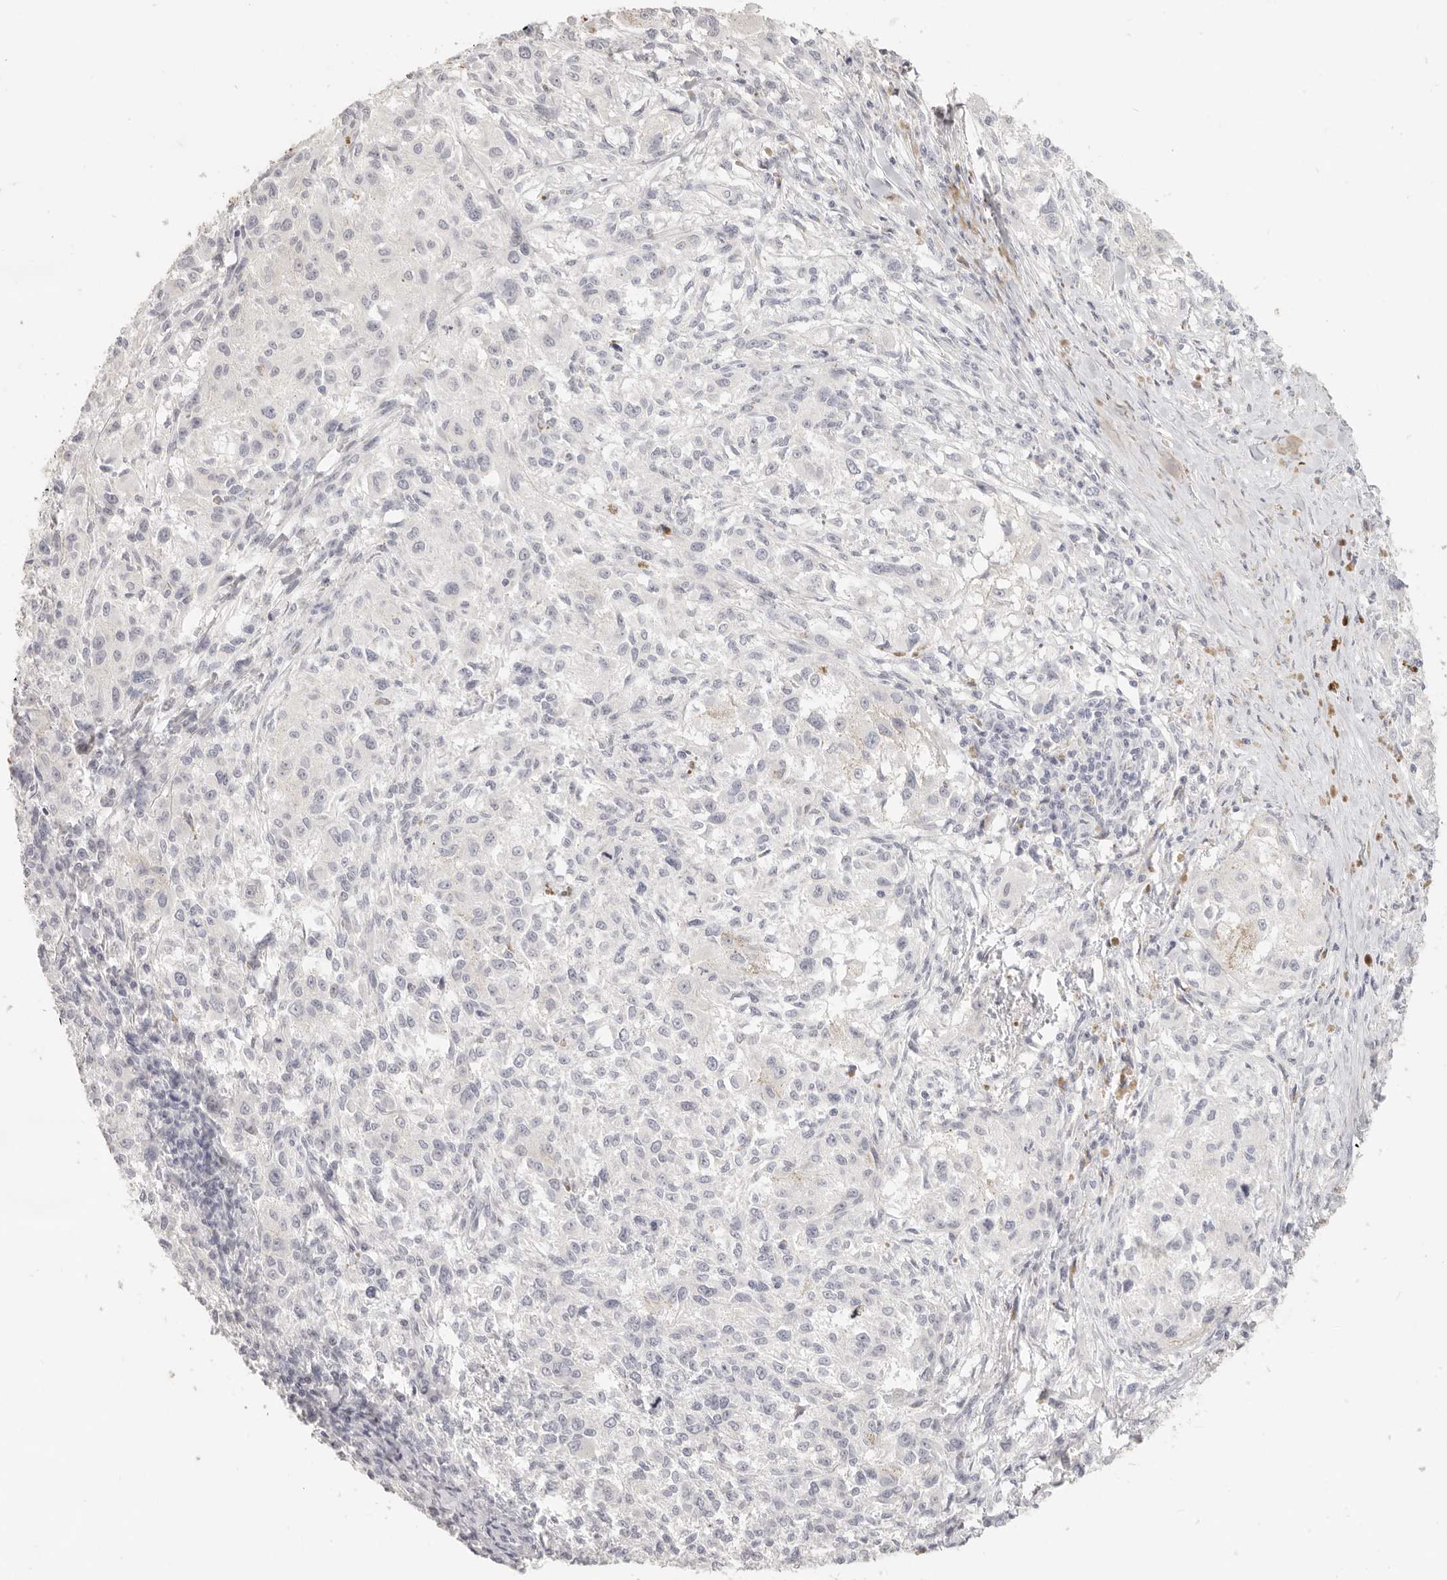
{"staining": {"intensity": "negative", "quantity": "none", "location": "none"}, "tissue": "melanoma", "cell_type": "Tumor cells", "image_type": "cancer", "snomed": [{"axis": "morphology", "description": "Necrosis, NOS"}, {"axis": "morphology", "description": "Malignant melanoma, NOS"}, {"axis": "topography", "description": "Skin"}], "caption": "Malignant melanoma was stained to show a protein in brown. There is no significant staining in tumor cells.", "gene": "EPCAM", "patient": {"sex": "female", "age": 87}}